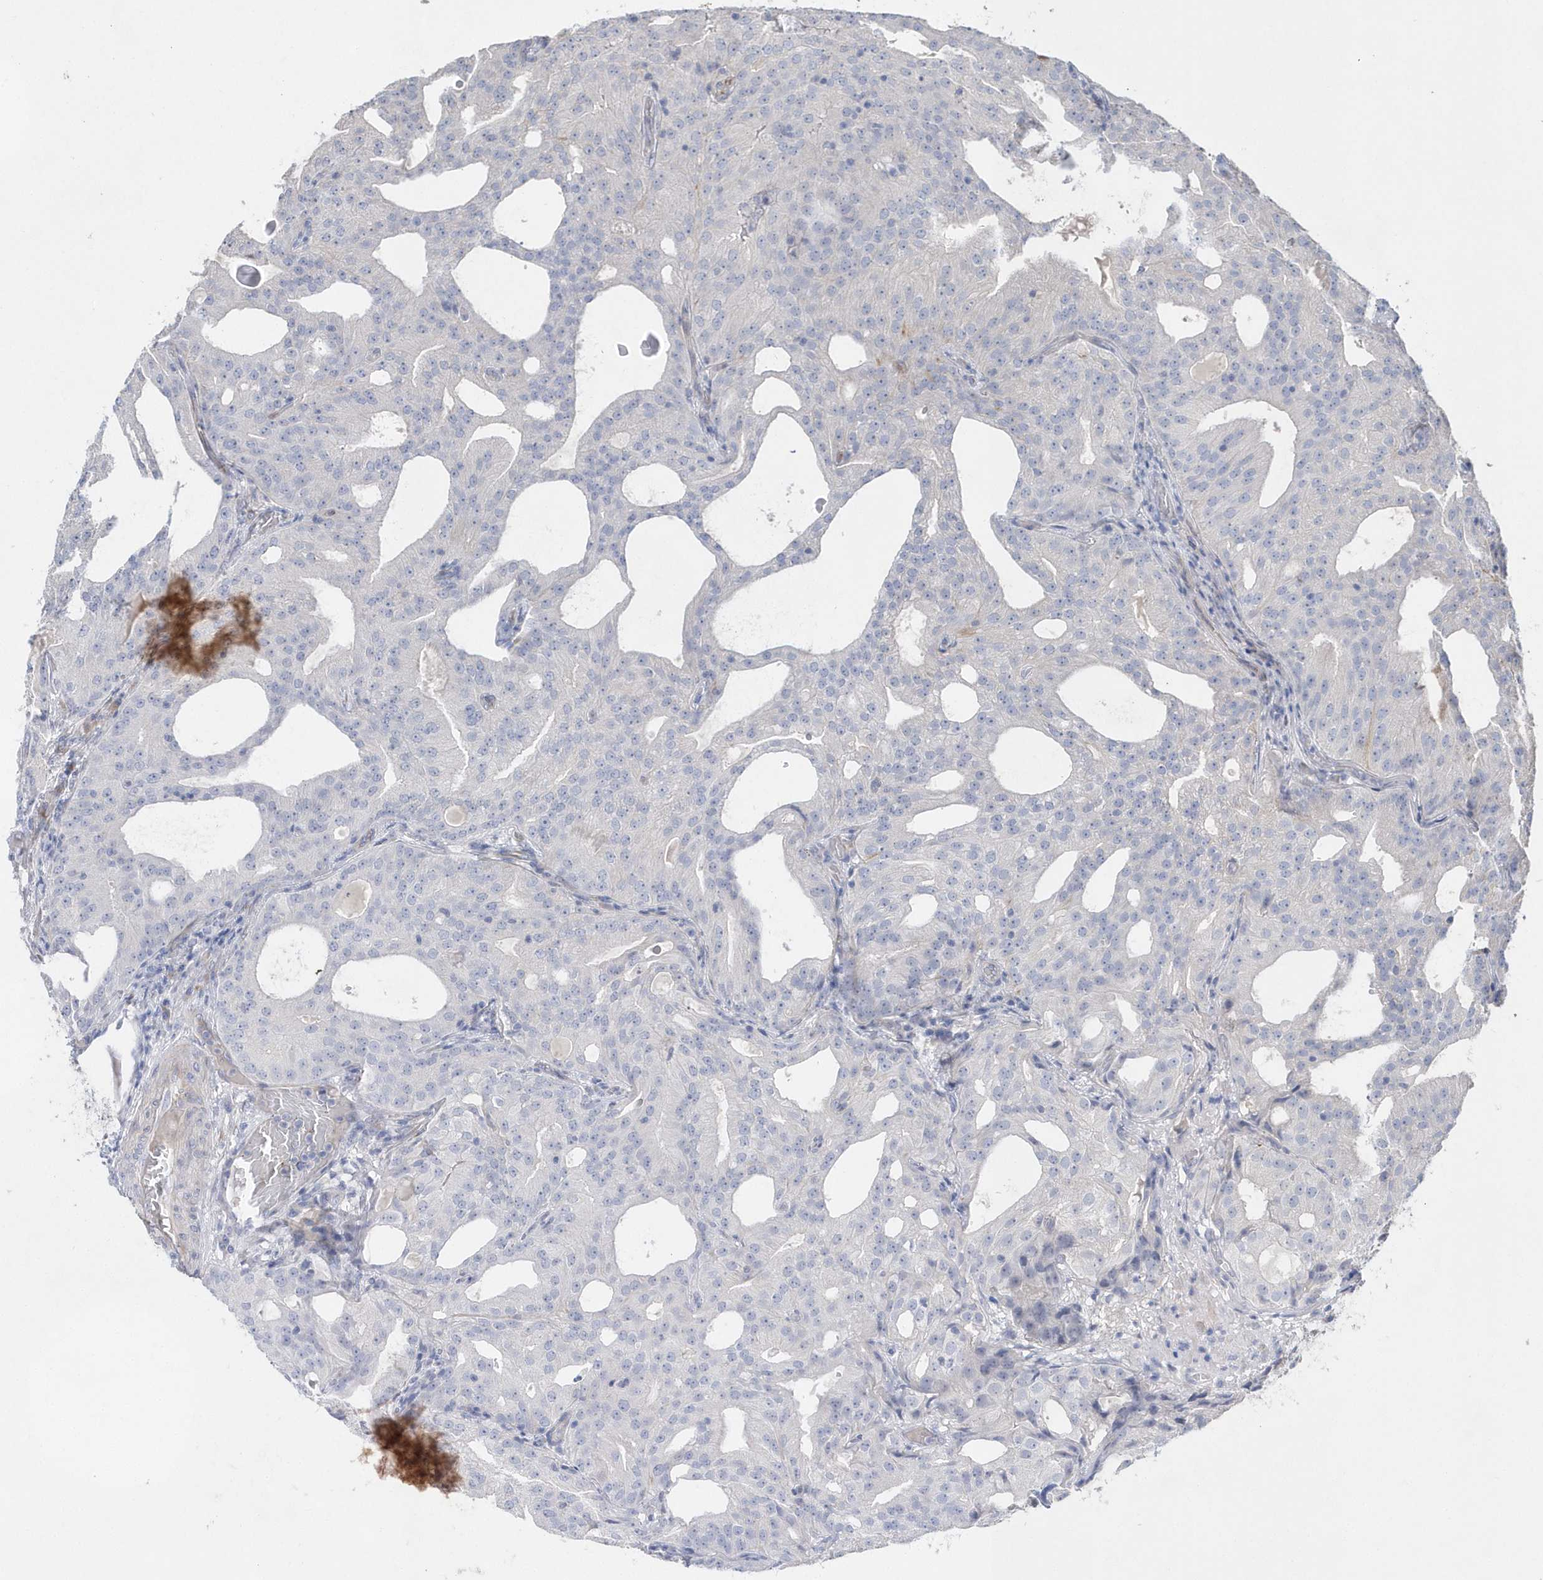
{"staining": {"intensity": "negative", "quantity": "none", "location": "none"}, "tissue": "prostate cancer", "cell_type": "Tumor cells", "image_type": "cancer", "snomed": [{"axis": "morphology", "description": "Adenocarcinoma, Low grade"}, {"axis": "topography", "description": "Prostate"}], "caption": "There is no significant expression in tumor cells of prostate cancer (adenocarcinoma (low-grade)). Brightfield microscopy of immunohistochemistry stained with DAB (brown) and hematoxylin (blue), captured at high magnification.", "gene": "TMEM132B", "patient": {"sex": "male", "age": 88}}